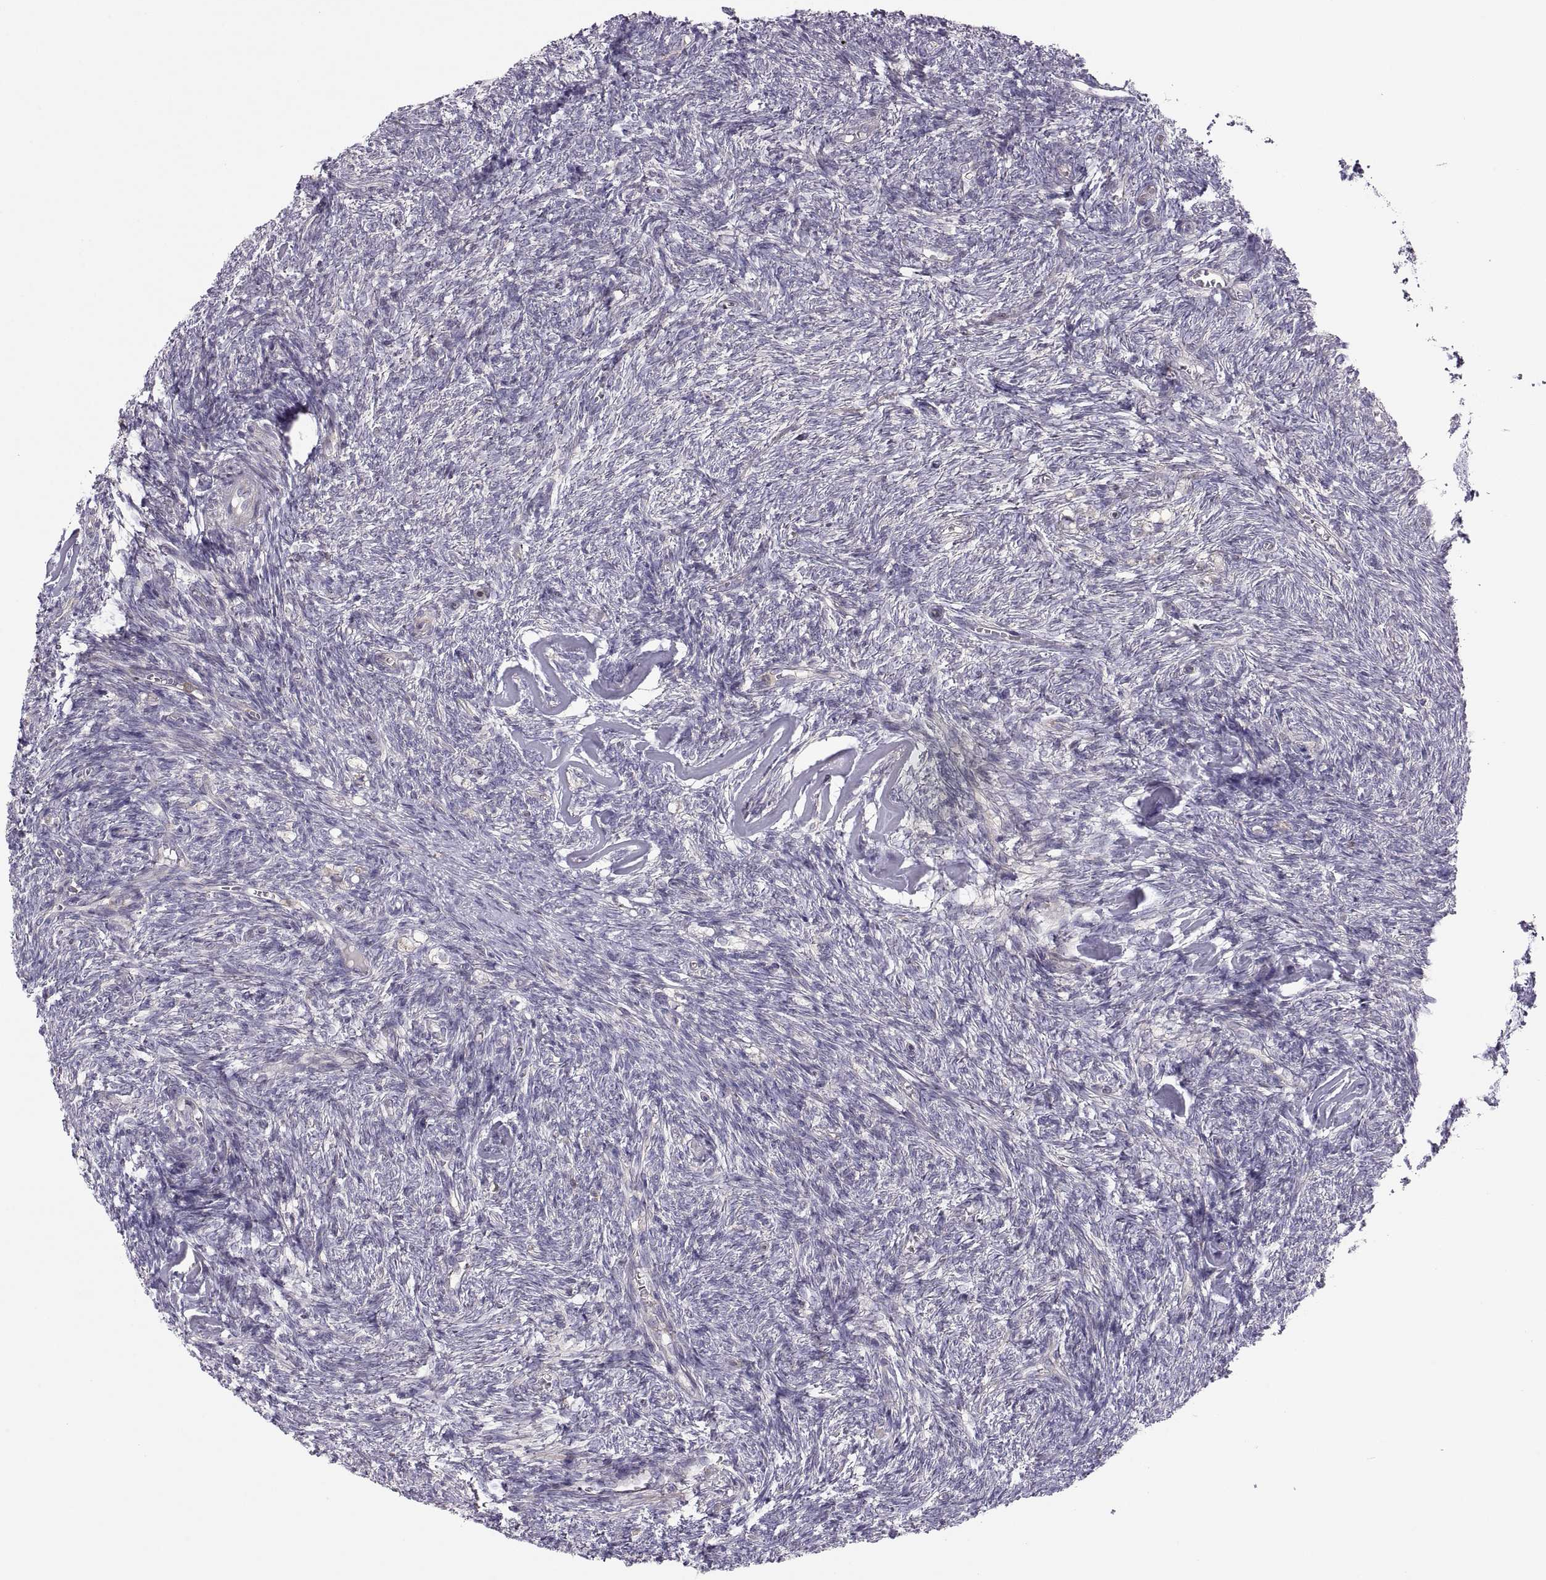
{"staining": {"intensity": "weak", "quantity": "<25%", "location": "cytoplasmic/membranous"}, "tissue": "ovary", "cell_type": "Follicle cells", "image_type": "normal", "snomed": [{"axis": "morphology", "description": "Normal tissue, NOS"}, {"axis": "topography", "description": "Ovary"}], "caption": "An image of ovary stained for a protein displays no brown staining in follicle cells.", "gene": "SPATA32", "patient": {"sex": "female", "age": 43}}